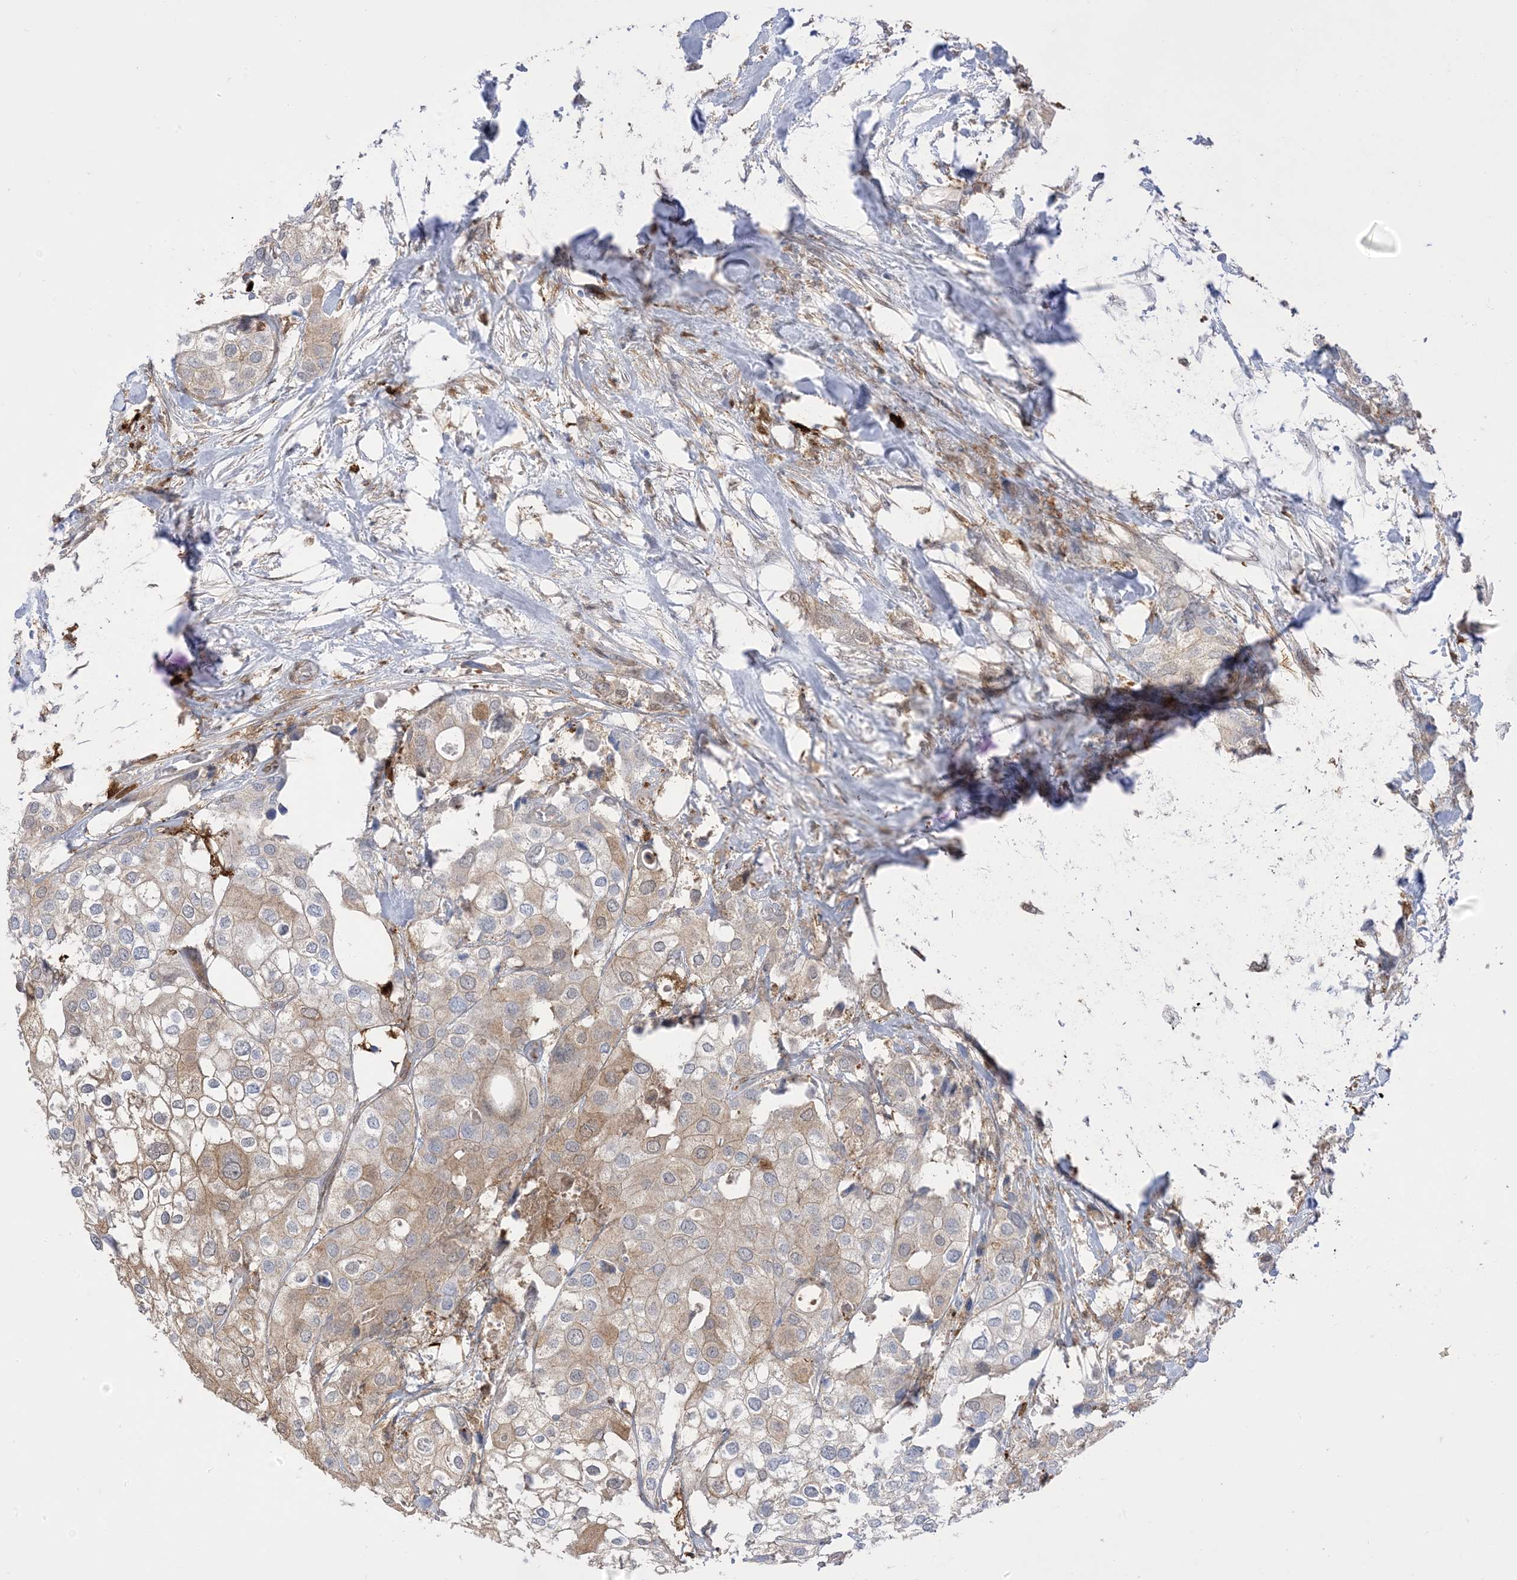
{"staining": {"intensity": "weak", "quantity": "25%-75%", "location": "cytoplasmic/membranous"}, "tissue": "urothelial cancer", "cell_type": "Tumor cells", "image_type": "cancer", "snomed": [{"axis": "morphology", "description": "Urothelial carcinoma, High grade"}, {"axis": "topography", "description": "Urinary bladder"}], "caption": "Immunohistochemistry (IHC) of urothelial carcinoma (high-grade) demonstrates low levels of weak cytoplasmic/membranous staining in approximately 25%-75% of tumor cells.", "gene": "GSN", "patient": {"sex": "male", "age": 64}}